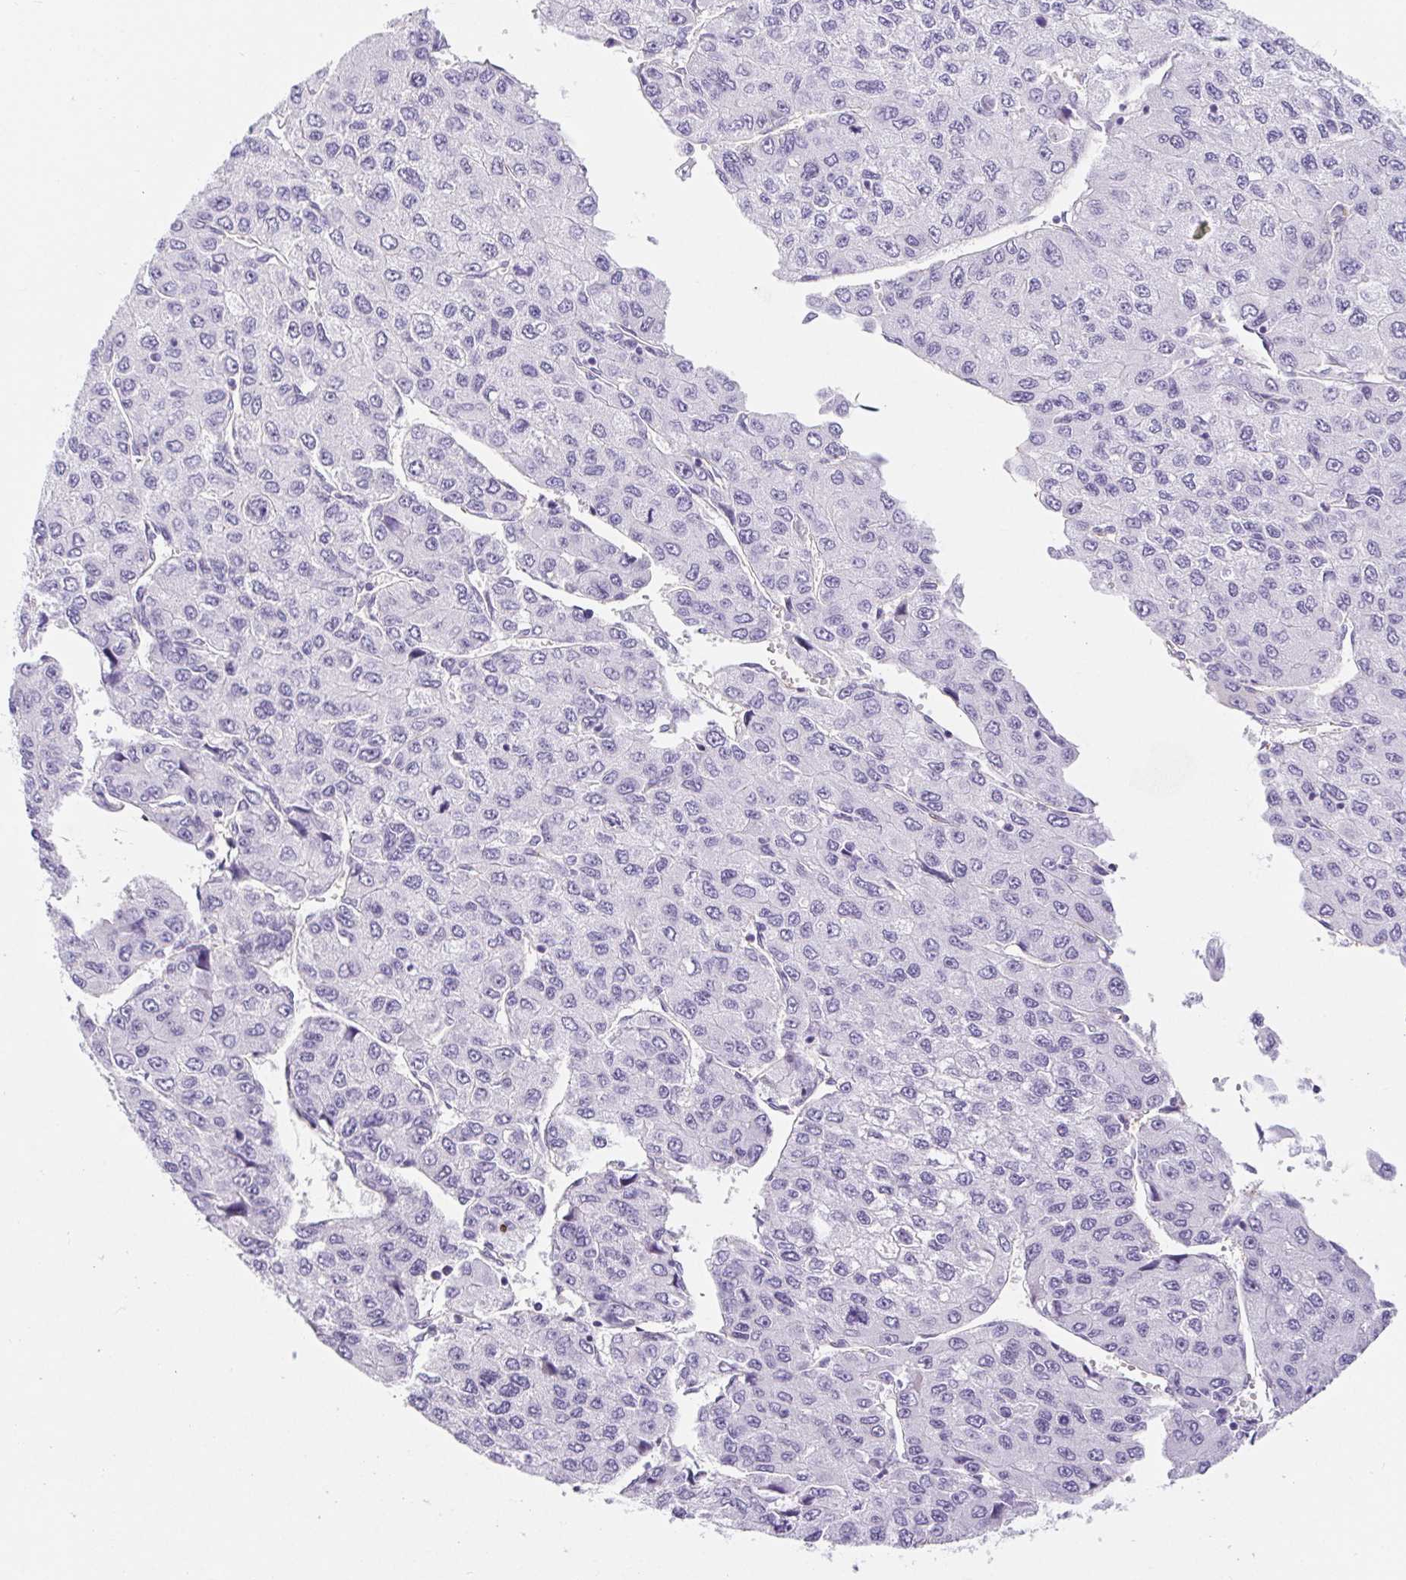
{"staining": {"intensity": "negative", "quantity": "none", "location": "none"}, "tissue": "liver cancer", "cell_type": "Tumor cells", "image_type": "cancer", "snomed": [{"axis": "morphology", "description": "Carcinoma, Hepatocellular, NOS"}, {"axis": "topography", "description": "Liver"}], "caption": "IHC of human liver cancer (hepatocellular carcinoma) displays no positivity in tumor cells. (IHC, brightfield microscopy, high magnification).", "gene": "BCAS1", "patient": {"sex": "female", "age": 66}}